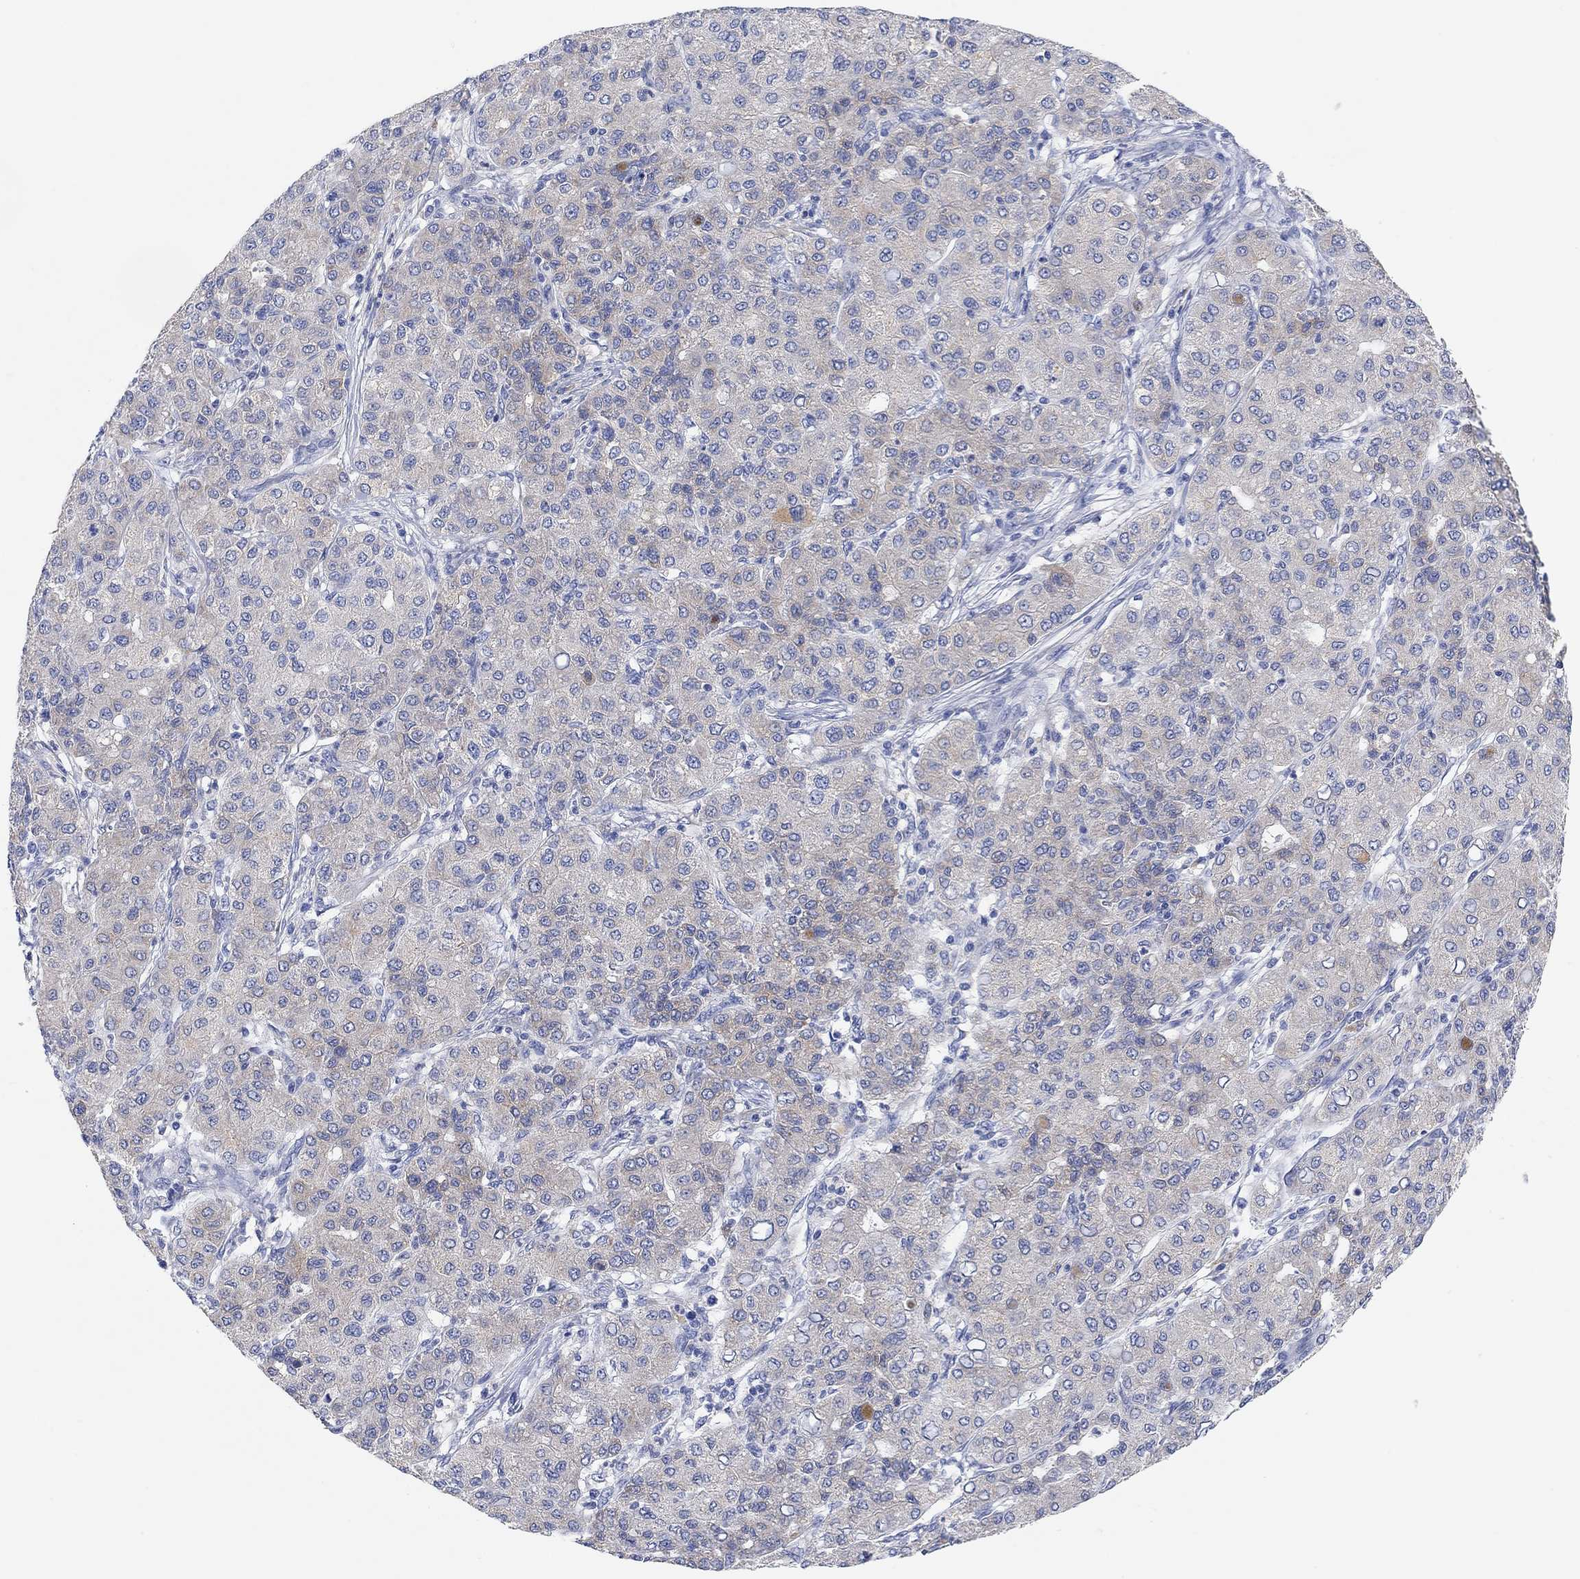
{"staining": {"intensity": "weak", "quantity": "<25%", "location": "cytoplasmic/membranous"}, "tissue": "liver cancer", "cell_type": "Tumor cells", "image_type": "cancer", "snomed": [{"axis": "morphology", "description": "Carcinoma, Hepatocellular, NOS"}, {"axis": "topography", "description": "Liver"}], "caption": "Tumor cells show no significant protein expression in liver cancer (hepatocellular carcinoma). Brightfield microscopy of IHC stained with DAB (brown) and hematoxylin (blue), captured at high magnification.", "gene": "RGS1", "patient": {"sex": "male", "age": 65}}